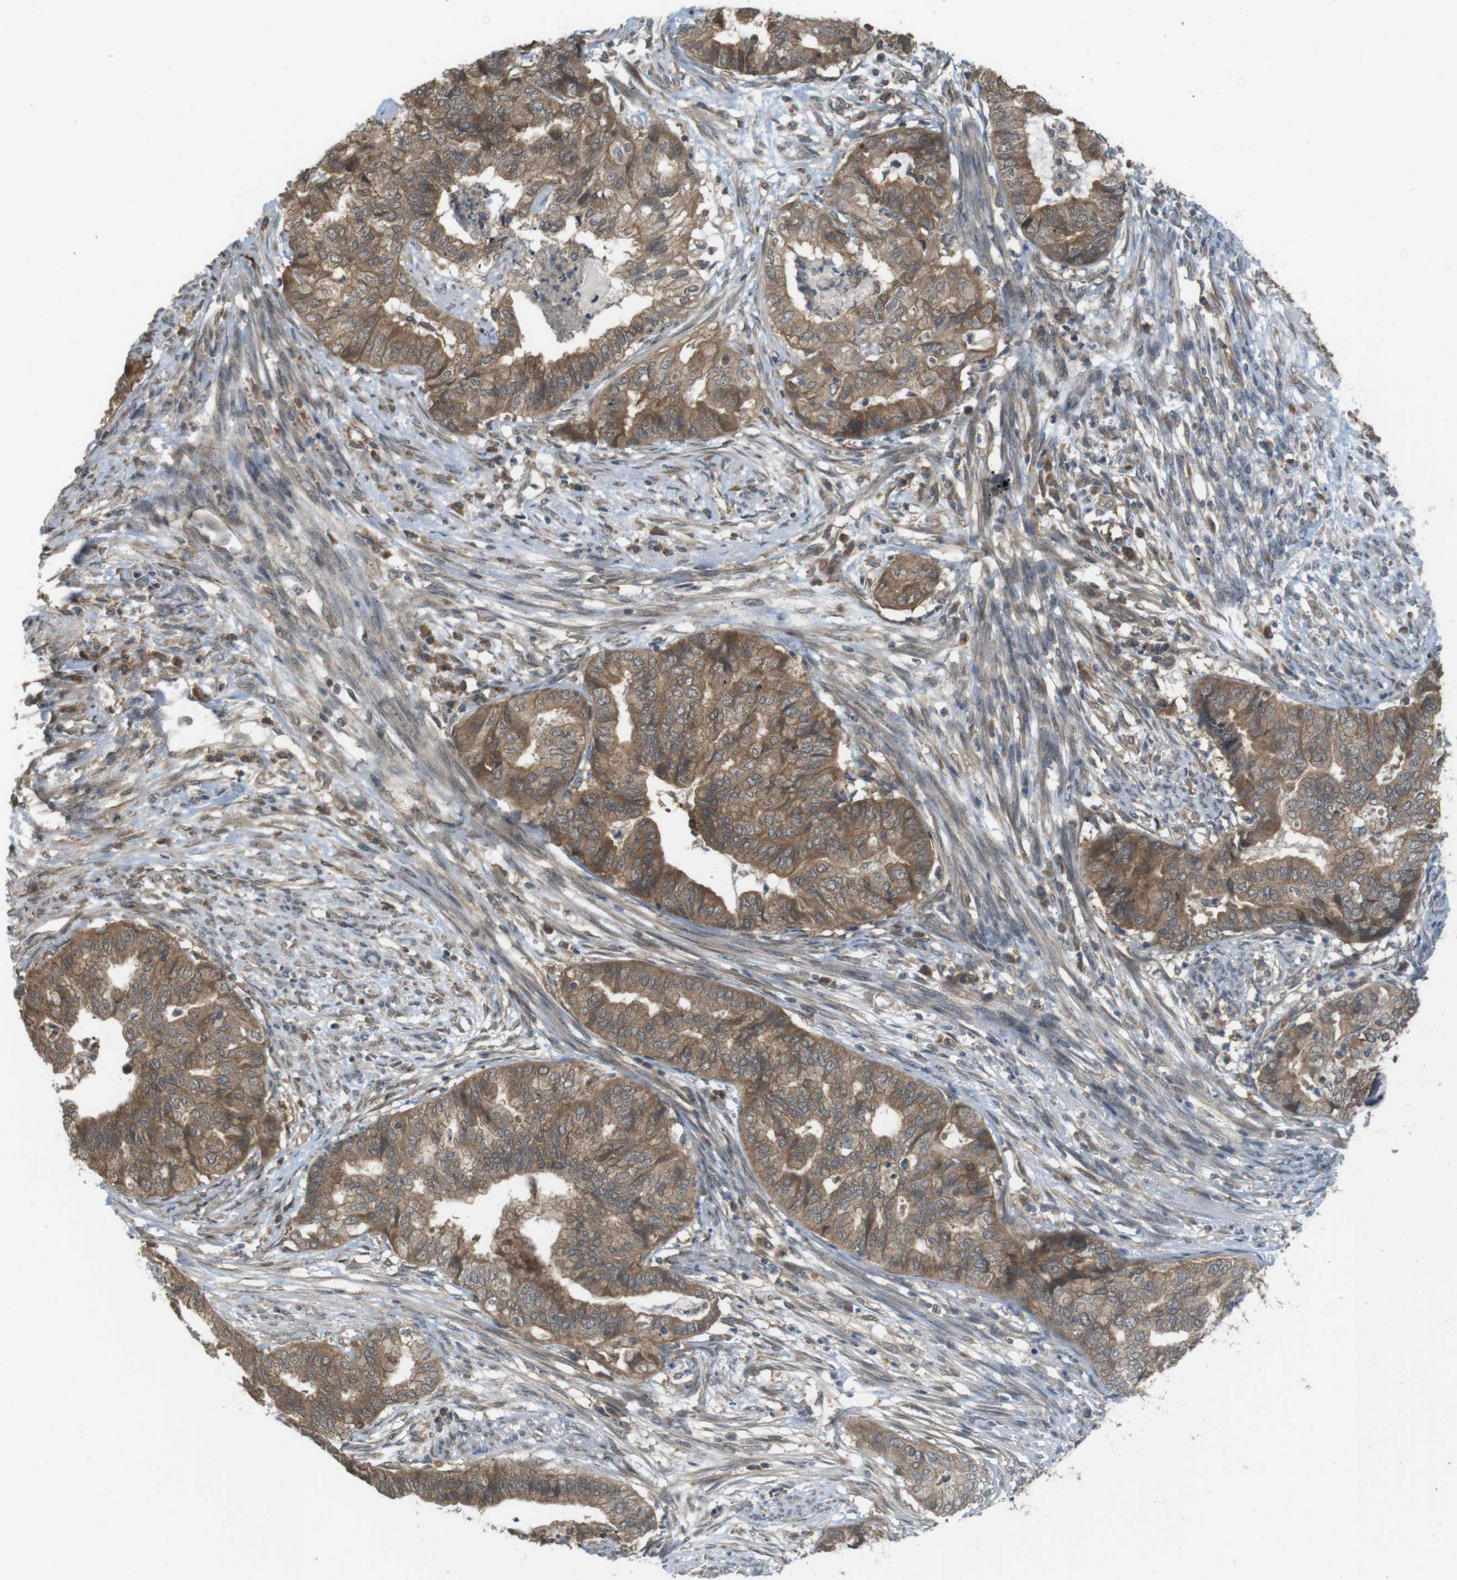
{"staining": {"intensity": "moderate", "quantity": ">75%", "location": "cytoplasmic/membranous"}, "tissue": "endometrial cancer", "cell_type": "Tumor cells", "image_type": "cancer", "snomed": [{"axis": "morphology", "description": "Adenocarcinoma, NOS"}, {"axis": "topography", "description": "Endometrium"}], "caption": "Endometrial cancer (adenocarcinoma) stained with IHC exhibits moderate cytoplasmic/membranous staining in about >75% of tumor cells. The staining was performed using DAB (3,3'-diaminobenzidine) to visualize the protein expression in brown, while the nuclei were stained in blue with hematoxylin (Magnification: 20x).", "gene": "RNF130", "patient": {"sex": "female", "age": 79}}